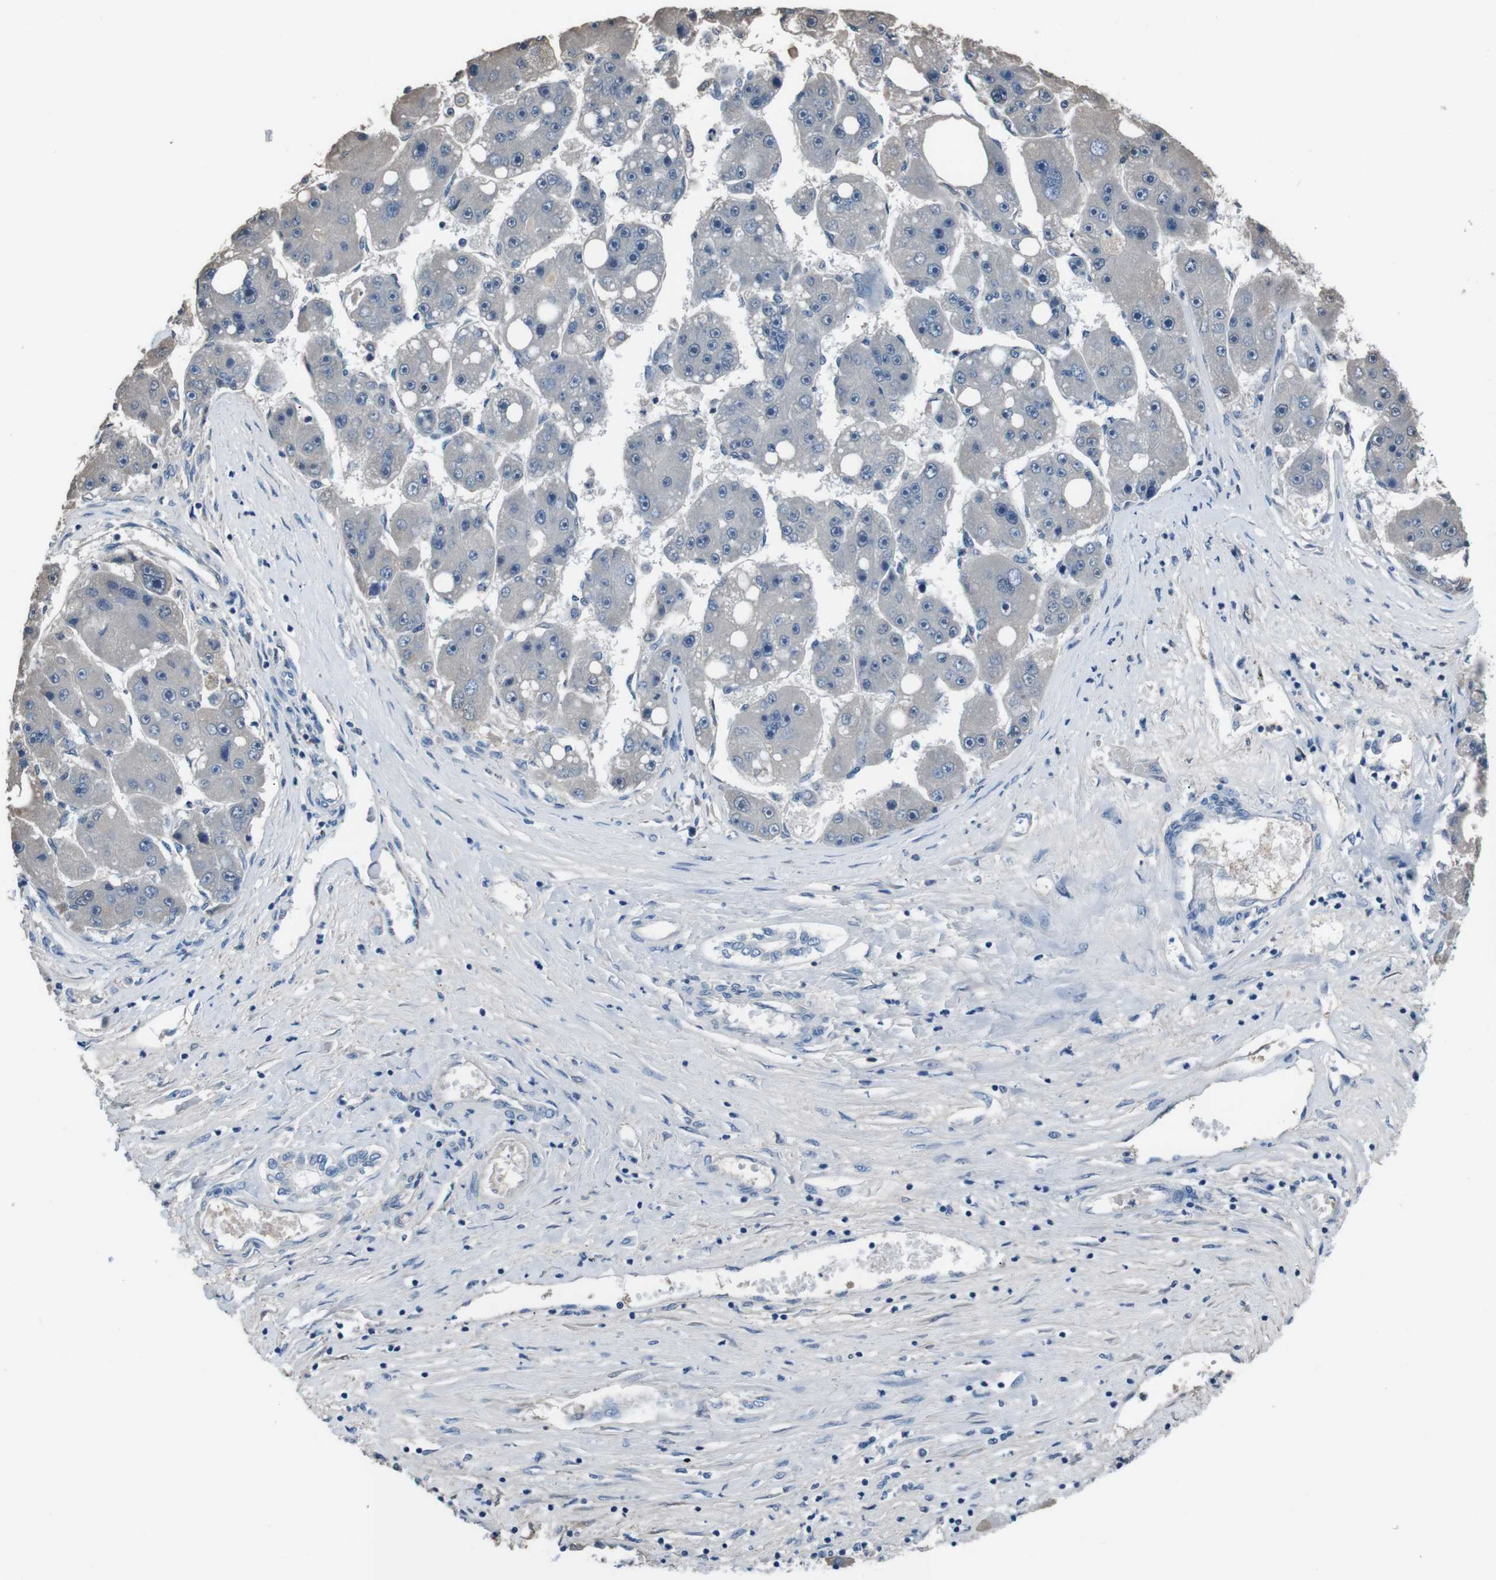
{"staining": {"intensity": "negative", "quantity": "none", "location": "none"}, "tissue": "liver cancer", "cell_type": "Tumor cells", "image_type": "cancer", "snomed": [{"axis": "morphology", "description": "Carcinoma, Hepatocellular, NOS"}, {"axis": "topography", "description": "Liver"}], "caption": "An immunohistochemistry (IHC) photomicrograph of liver hepatocellular carcinoma is shown. There is no staining in tumor cells of liver hepatocellular carcinoma.", "gene": "LEP", "patient": {"sex": "female", "age": 61}}